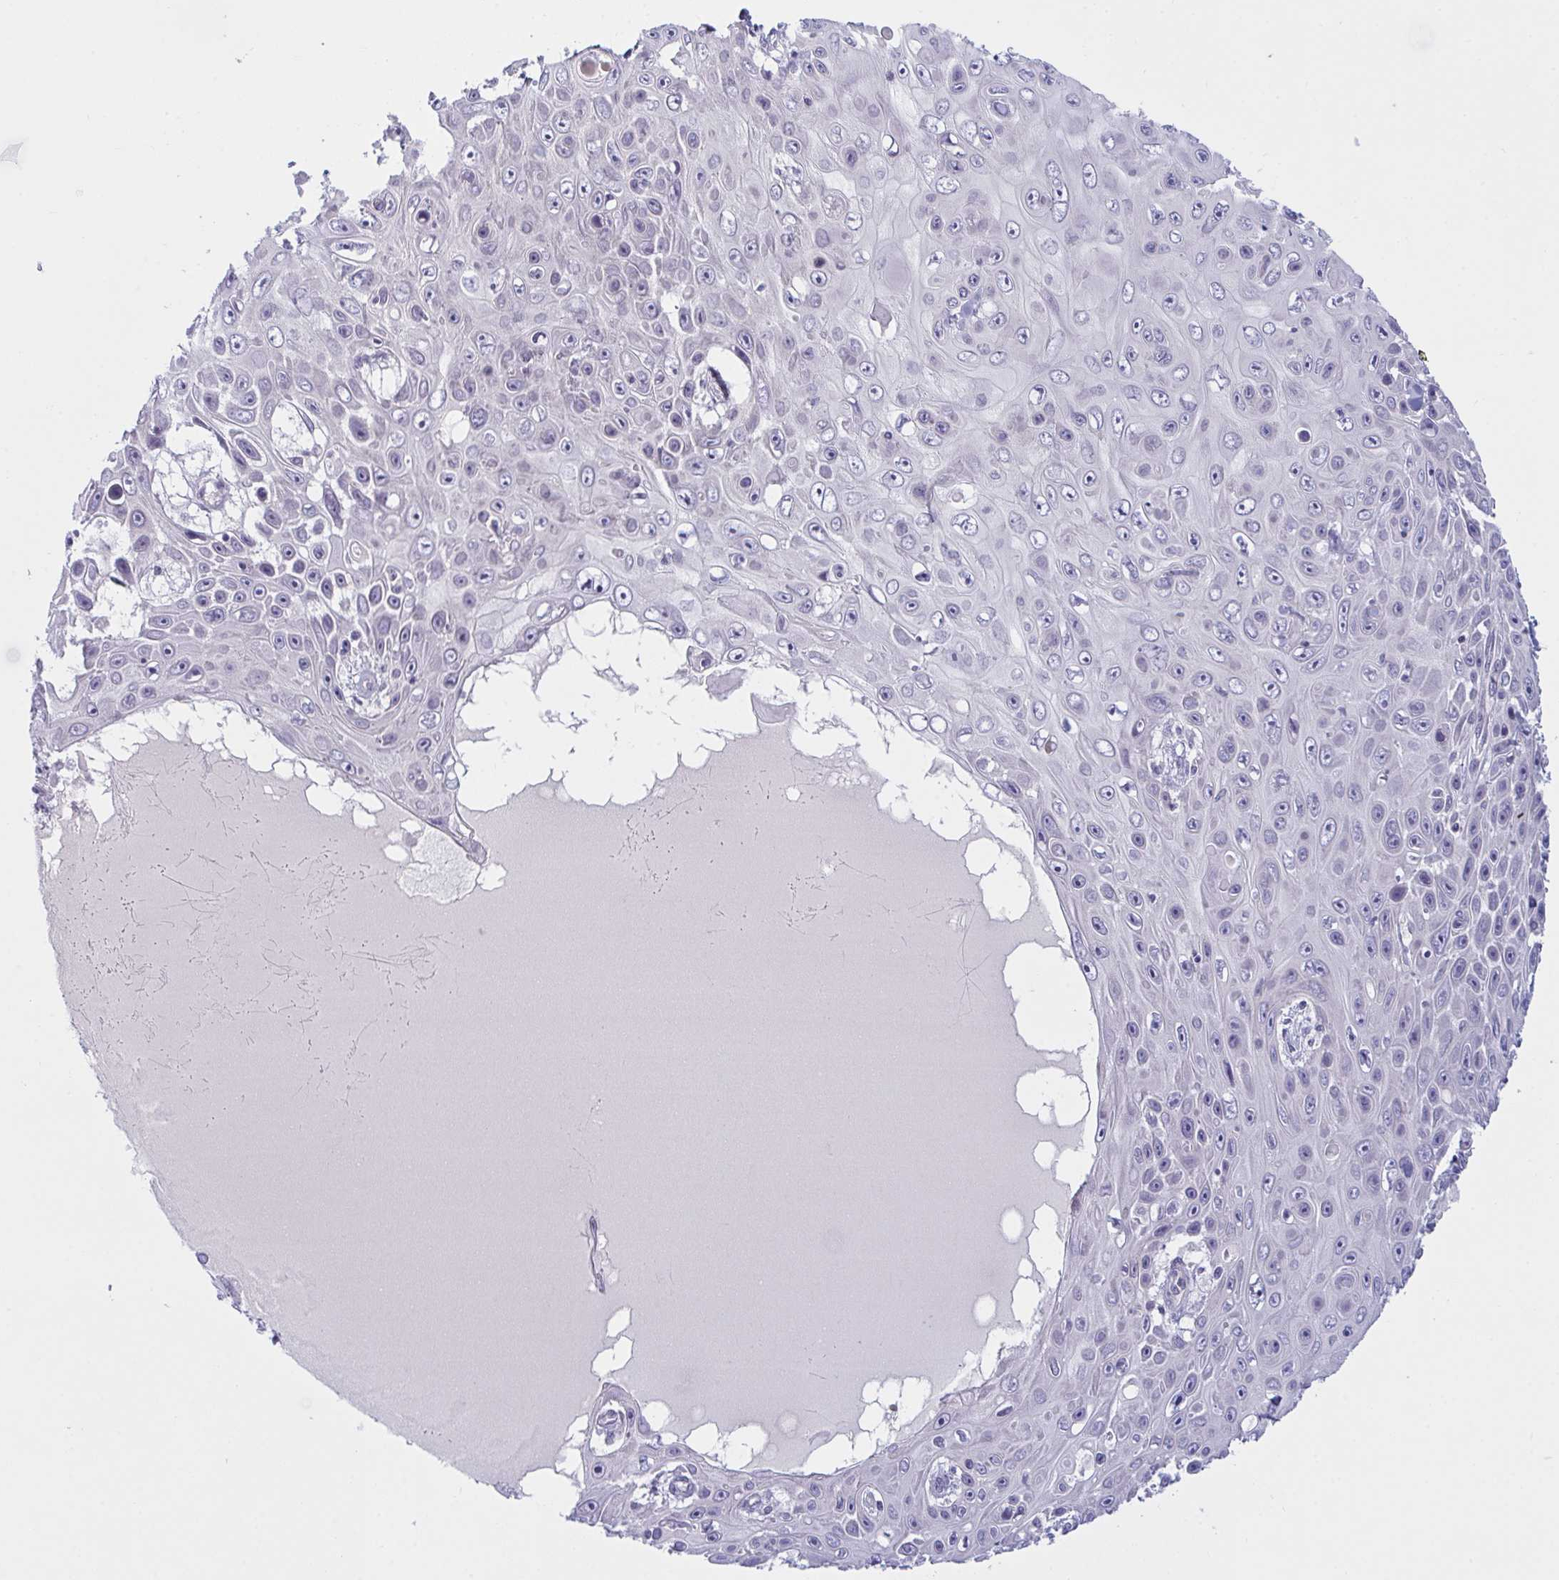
{"staining": {"intensity": "negative", "quantity": "none", "location": "none"}, "tissue": "skin cancer", "cell_type": "Tumor cells", "image_type": "cancer", "snomed": [{"axis": "morphology", "description": "Squamous cell carcinoma, NOS"}, {"axis": "topography", "description": "Skin"}], "caption": "Squamous cell carcinoma (skin) was stained to show a protein in brown. There is no significant expression in tumor cells. (IHC, brightfield microscopy, high magnification).", "gene": "NAA30", "patient": {"sex": "male", "age": 82}}